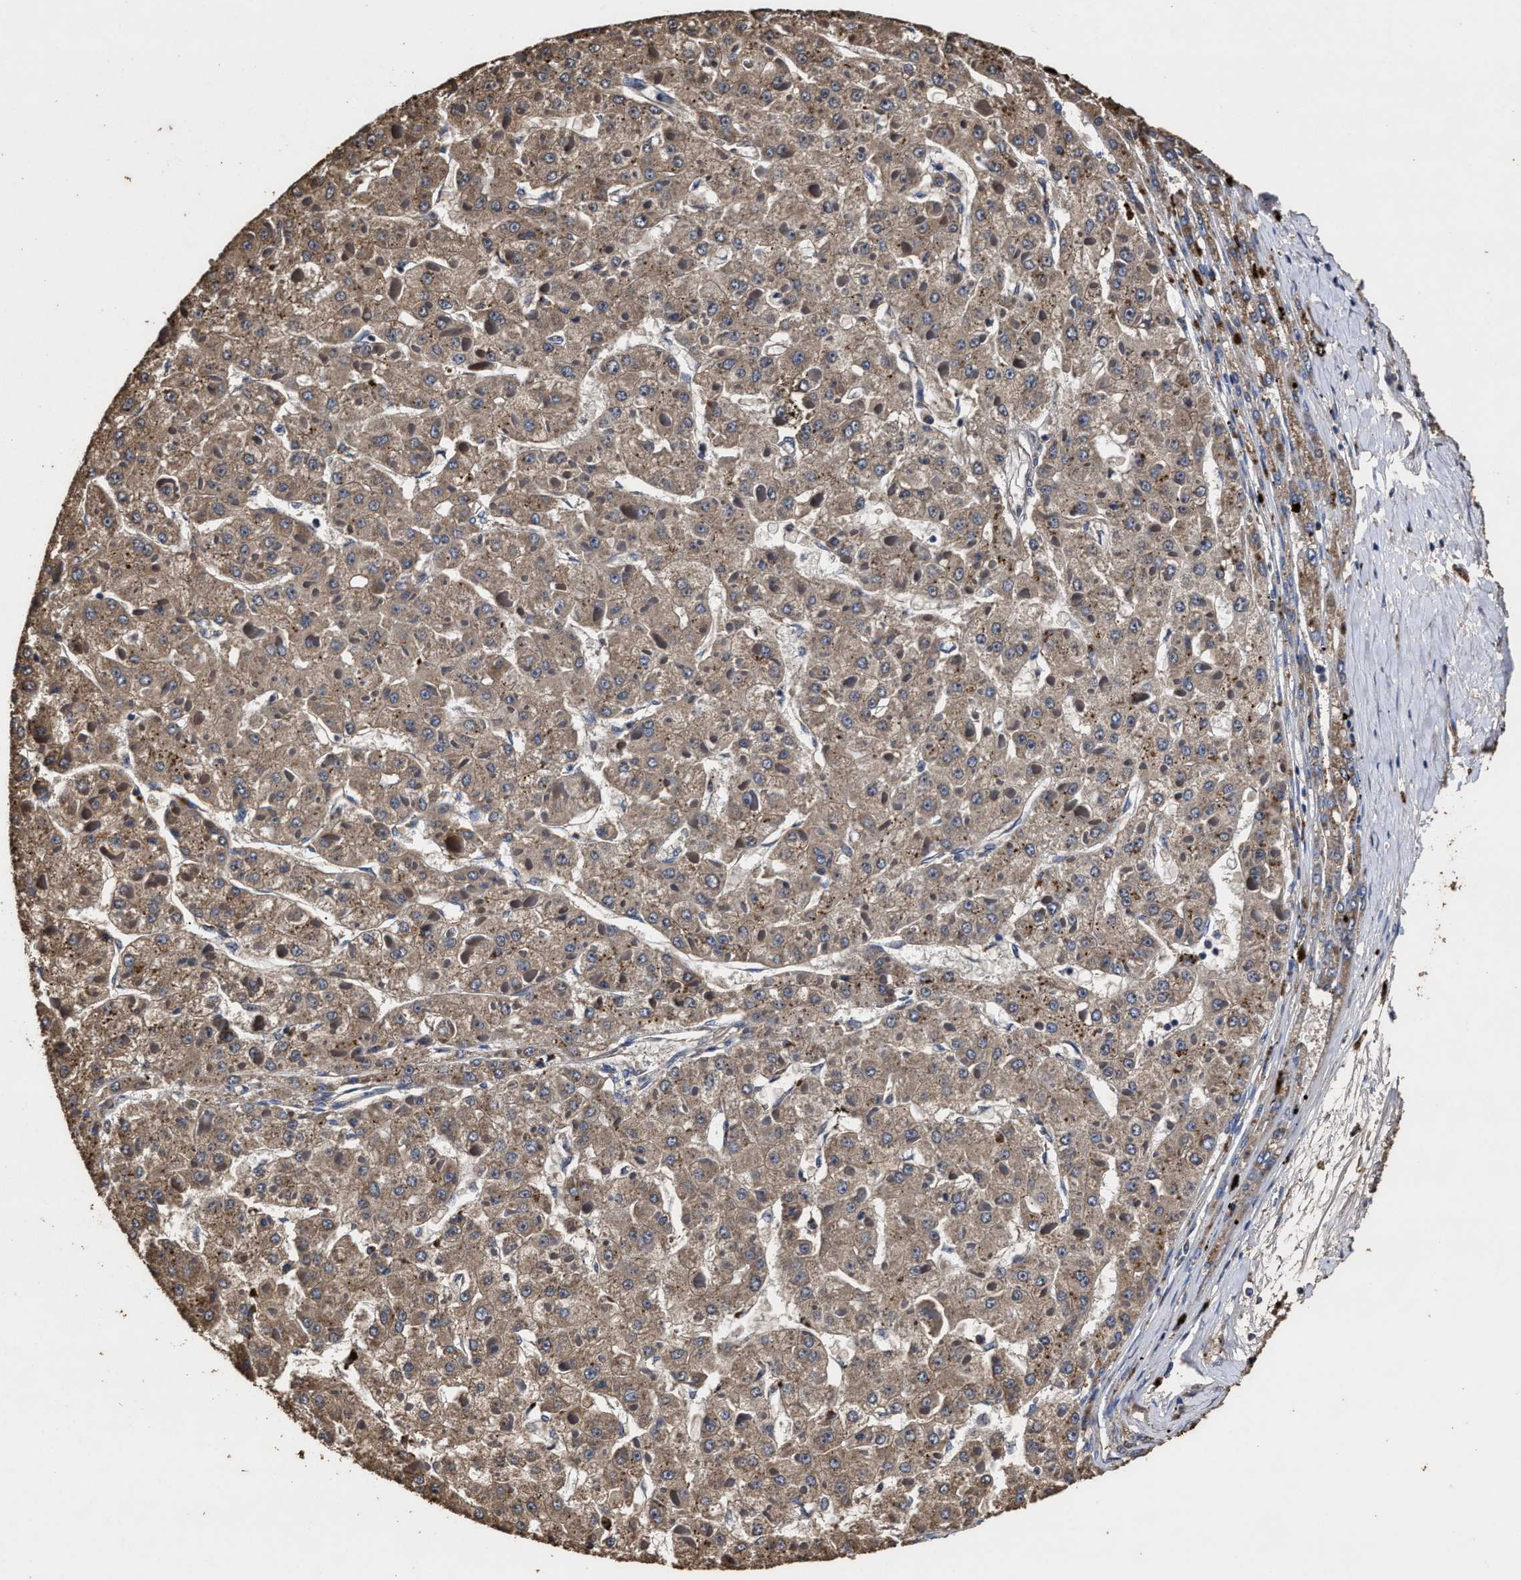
{"staining": {"intensity": "weak", "quantity": ">75%", "location": "cytoplasmic/membranous"}, "tissue": "liver cancer", "cell_type": "Tumor cells", "image_type": "cancer", "snomed": [{"axis": "morphology", "description": "Carcinoma, Hepatocellular, NOS"}, {"axis": "topography", "description": "Liver"}], "caption": "Immunohistochemical staining of liver hepatocellular carcinoma exhibits weak cytoplasmic/membranous protein positivity in approximately >75% of tumor cells. (DAB (3,3'-diaminobenzidine) IHC, brown staining for protein, blue staining for nuclei).", "gene": "PPM1K", "patient": {"sex": "female", "age": 73}}